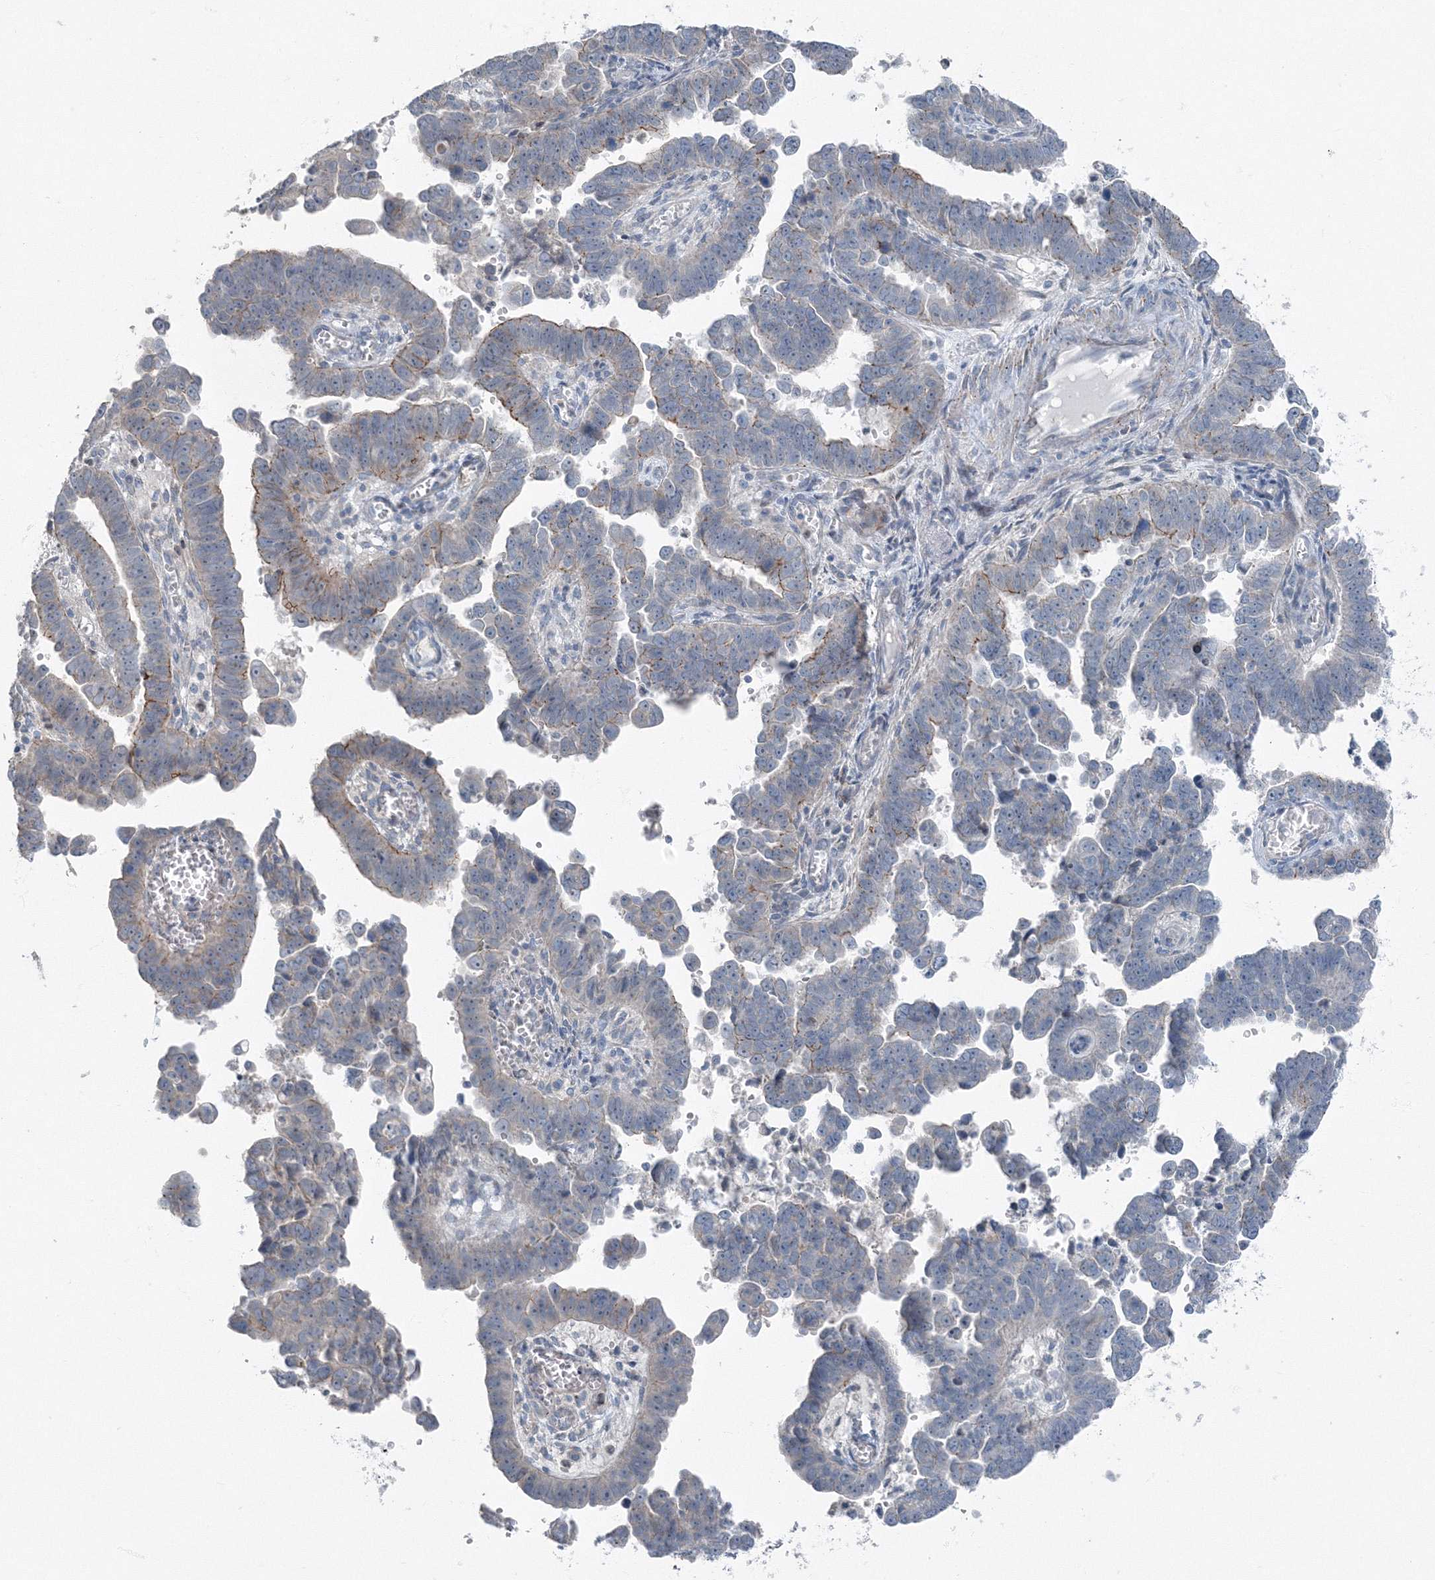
{"staining": {"intensity": "moderate", "quantity": "<25%", "location": "cytoplasmic/membranous"}, "tissue": "endometrial cancer", "cell_type": "Tumor cells", "image_type": "cancer", "snomed": [{"axis": "morphology", "description": "Adenocarcinoma, NOS"}, {"axis": "topography", "description": "Endometrium"}], "caption": "Immunohistochemical staining of human endometrial adenocarcinoma displays low levels of moderate cytoplasmic/membranous expression in about <25% of tumor cells.", "gene": "AASDH", "patient": {"sex": "female", "age": 75}}